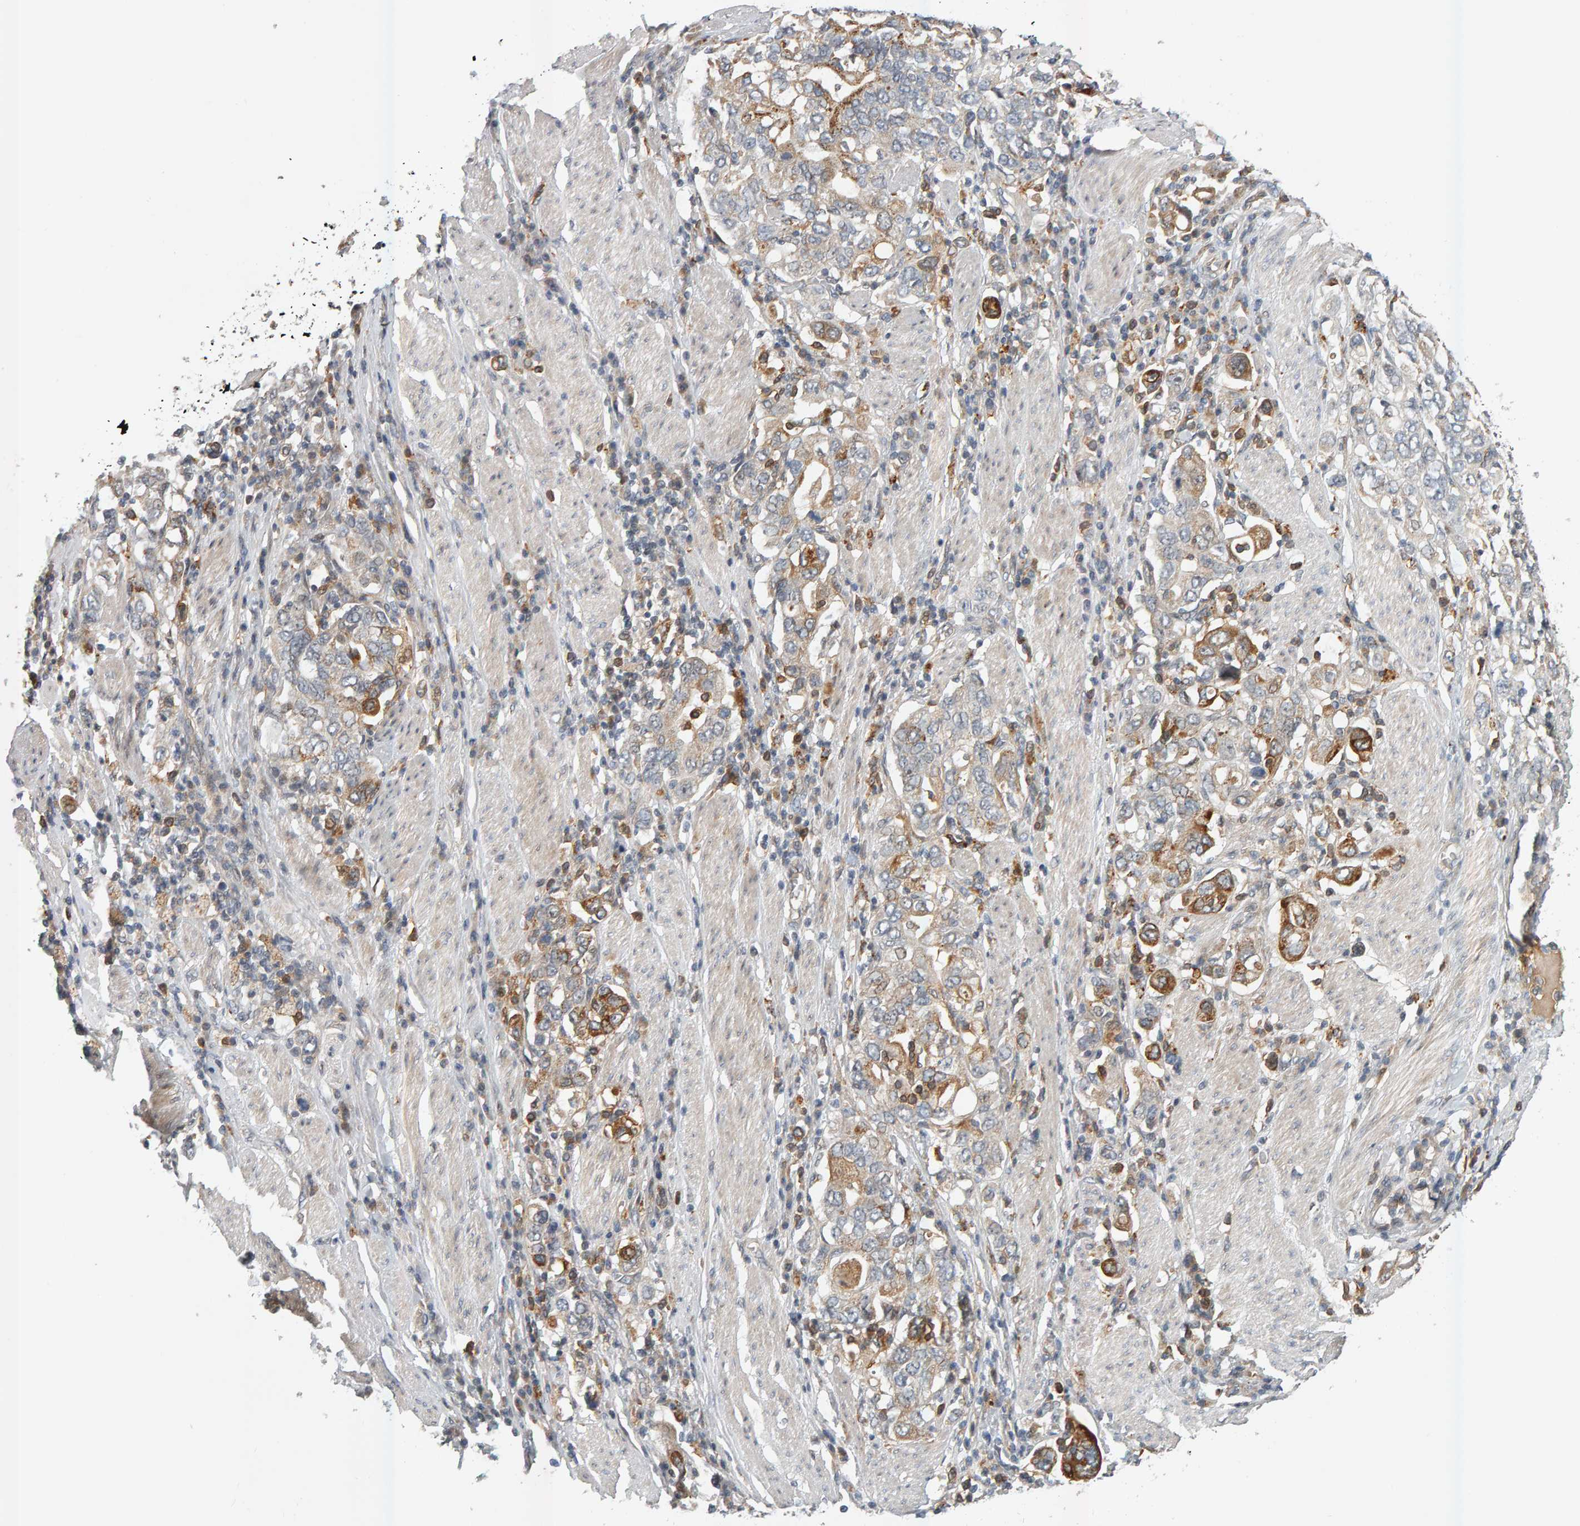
{"staining": {"intensity": "moderate", "quantity": "25%-75%", "location": "cytoplasmic/membranous"}, "tissue": "stomach cancer", "cell_type": "Tumor cells", "image_type": "cancer", "snomed": [{"axis": "morphology", "description": "Adenocarcinoma, NOS"}, {"axis": "topography", "description": "Stomach, upper"}], "caption": "Immunohistochemical staining of human adenocarcinoma (stomach) reveals medium levels of moderate cytoplasmic/membranous protein expression in about 25%-75% of tumor cells.", "gene": "ZNF160", "patient": {"sex": "male", "age": 62}}